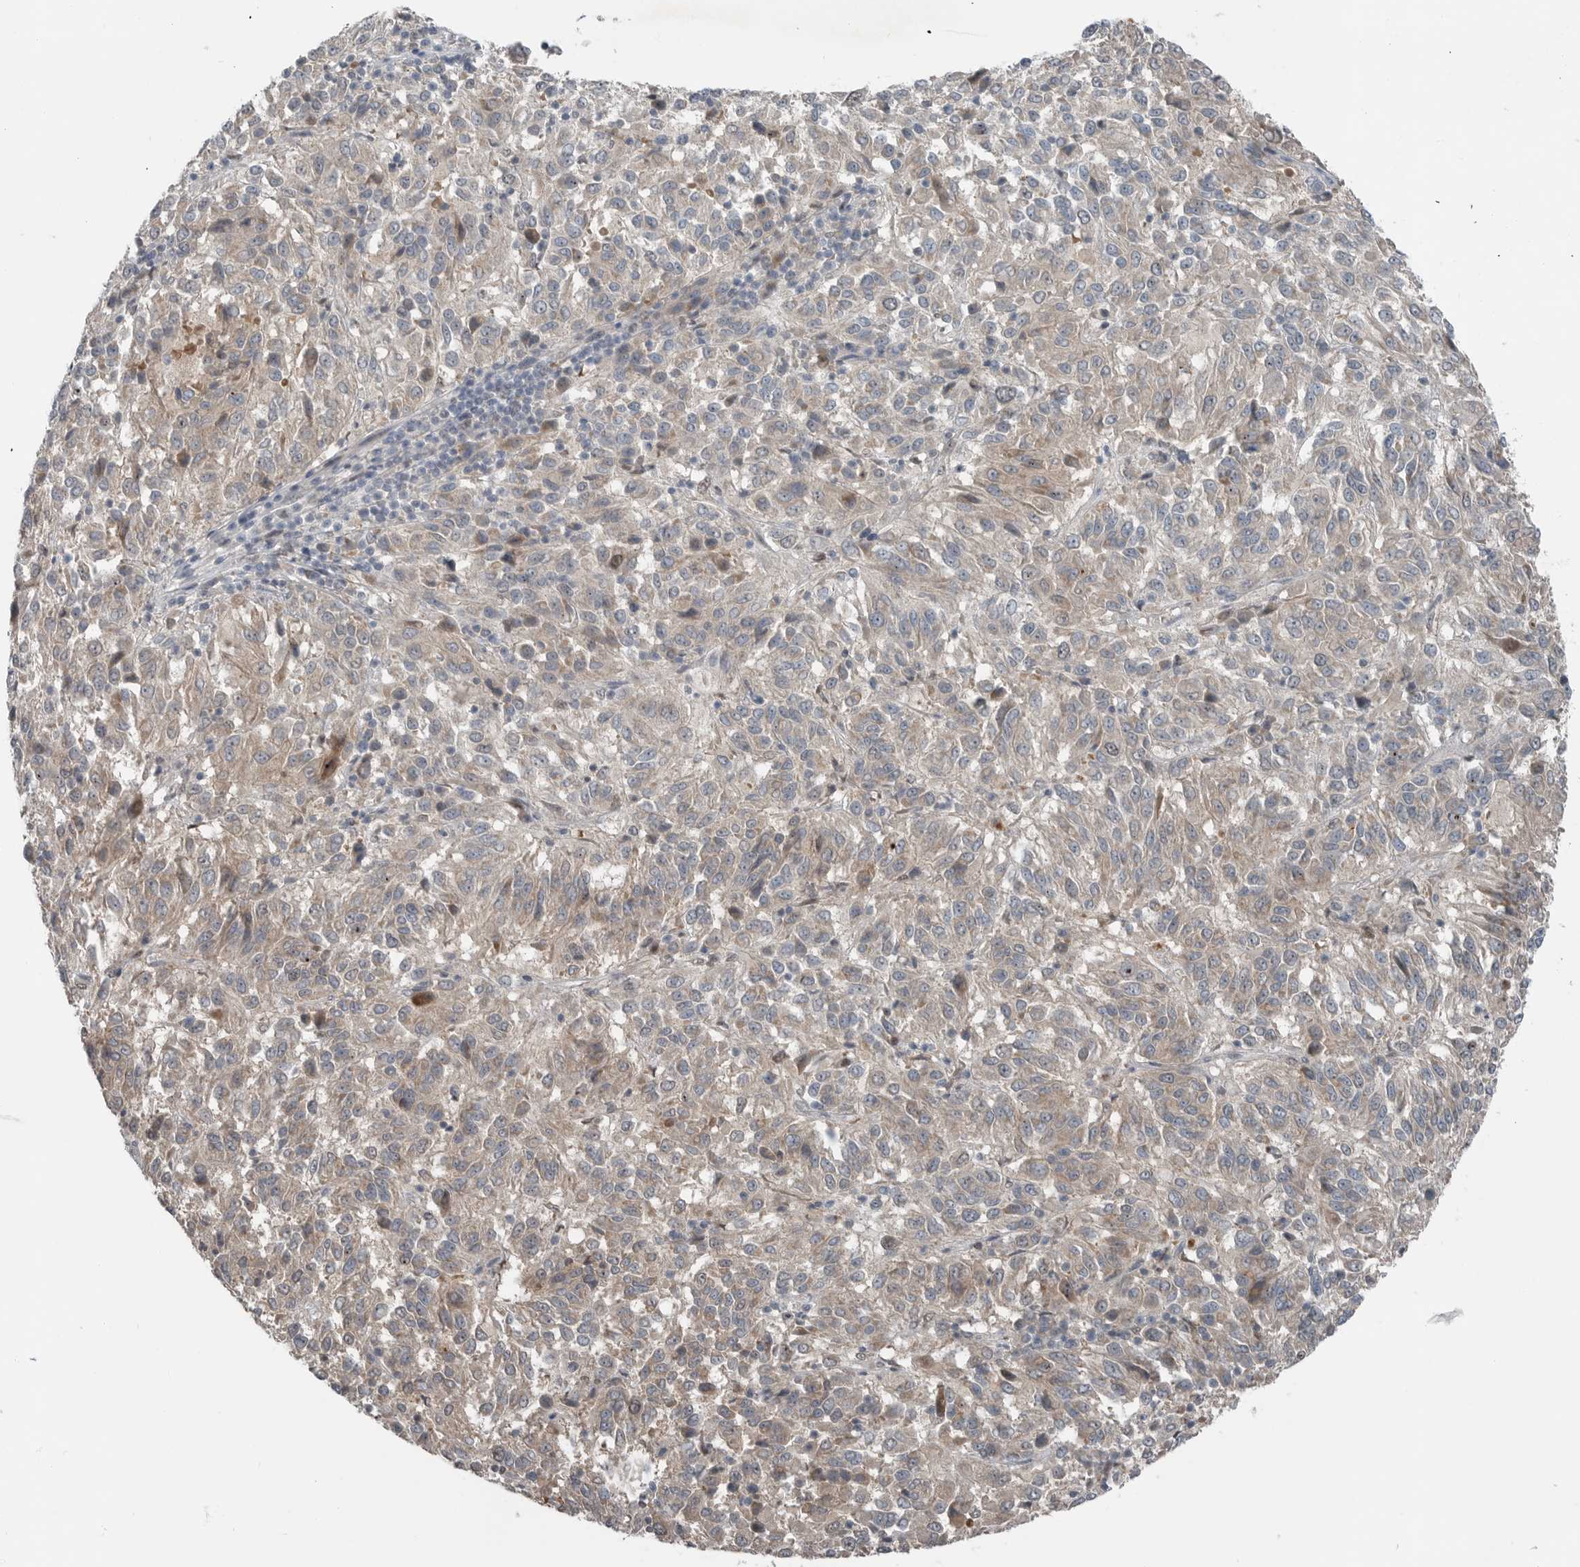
{"staining": {"intensity": "weak", "quantity": "25%-75%", "location": "cytoplasmic/membranous"}, "tissue": "melanoma", "cell_type": "Tumor cells", "image_type": "cancer", "snomed": [{"axis": "morphology", "description": "Malignant melanoma, Metastatic site"}, {"axis": "topography", "description": "Lung"}], "caption": "Melanoma was stained to show a protein in brown. There is low levels of weak cytoplasmic/membranous expression in about 25%-75% of tumor cells. The staining was performed using DAB to visualize the protein expression in brown, while the nuclei were stained in blue with hematoxylin (Magnification: 20x).", "gene": "MFAP3L", "patient": {"sex": "male", "age": 64}}